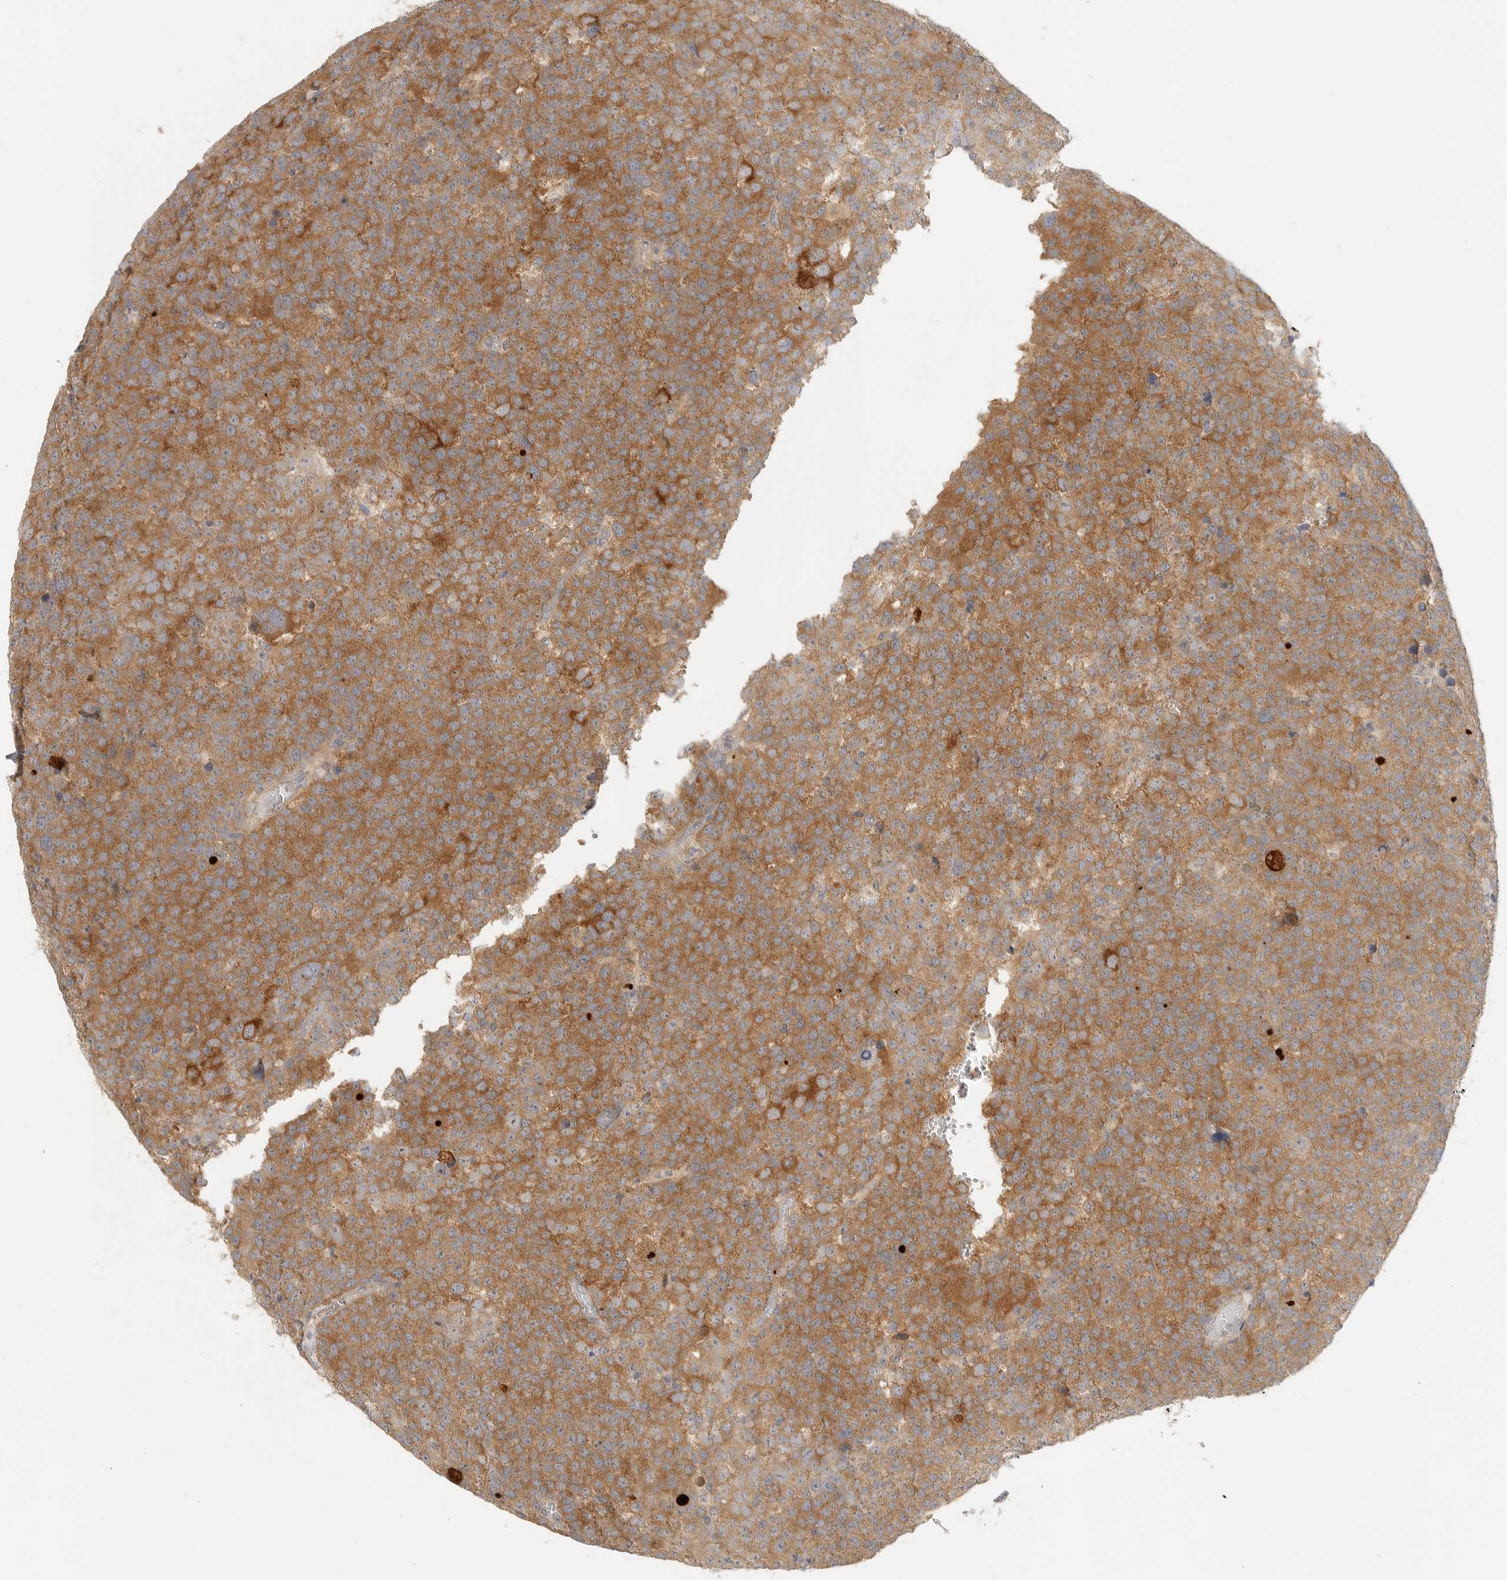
{"staining": {"intensity": "strong", "quantity": ">75%", "location": "cytoplasmic/membranous"}, "tissue": "testis cancer", "cell_type": "Tumor cells", "image_type": "cancer", "snomed": [{"axis": "morphology", "description": "Seminoma, NOS"}, {"axis": "topography", "description": "Testis"}], "caption": "Protein analysis of testis cancer tissue shows strong cytoplasmic/membranous staining in about >75% of tumor cells.", "gene": "HDAC6", "patient": {"sex": "male", "age": 71}}